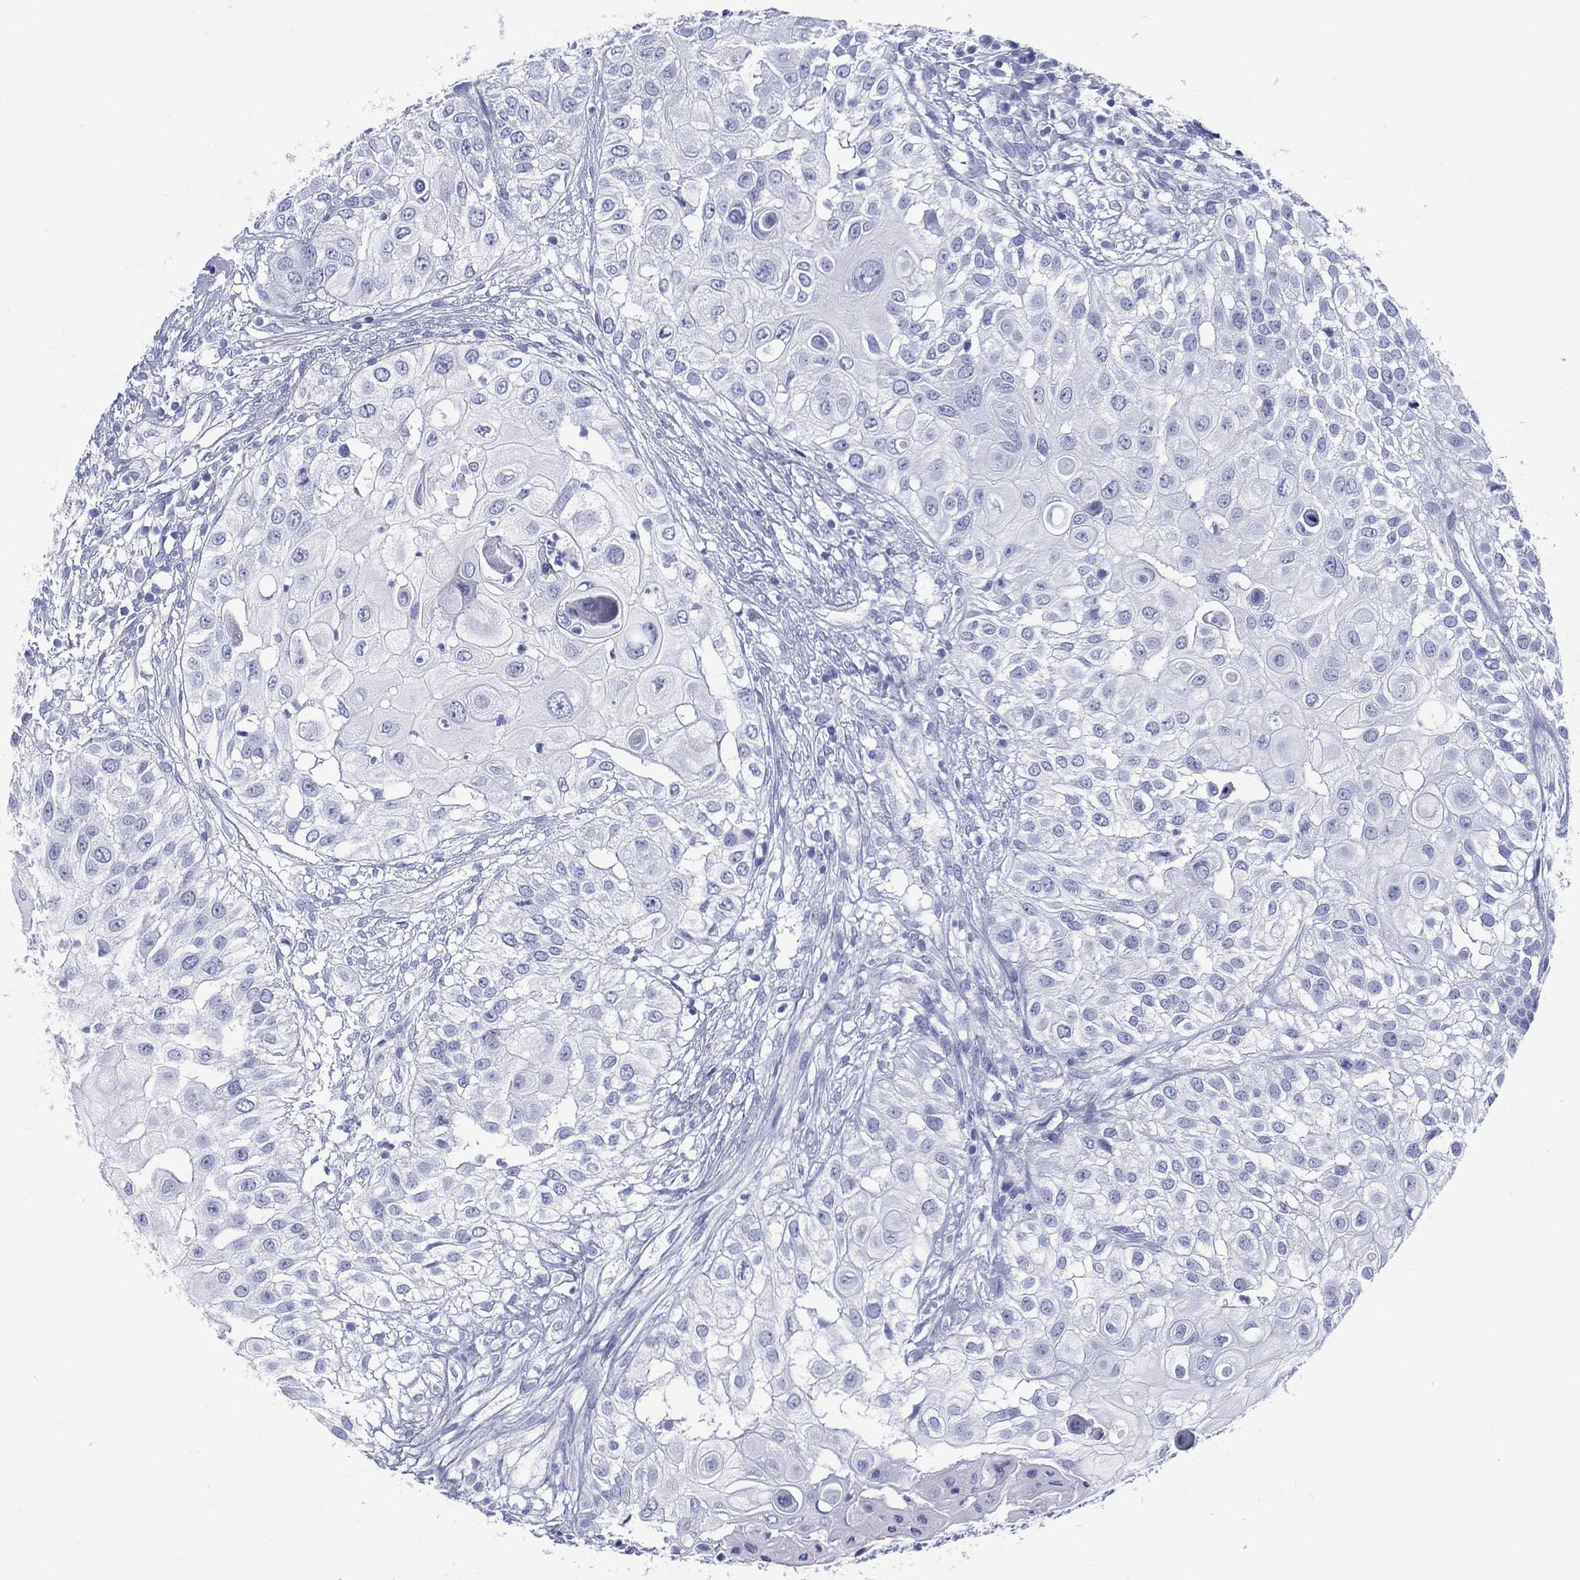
{"staining": {"intensity": "negative", "quantity": "none", "location": "none"}, "tissue": "urothelial cancer", "cell_type": "Tumor cells", "image_type": "cancer", "snomed": [{"axis": "morphology", "description": "Urothelial carcinoma, High grade"}, {"axis": "topography", "description": "Urinary bladder"}], "caption": "Immunohistochemical staining of human urothelial cancer displays no significant staining in tumor cells.", "gene": "LRRD1", "patient": {"sex": "female", "age": 79}}